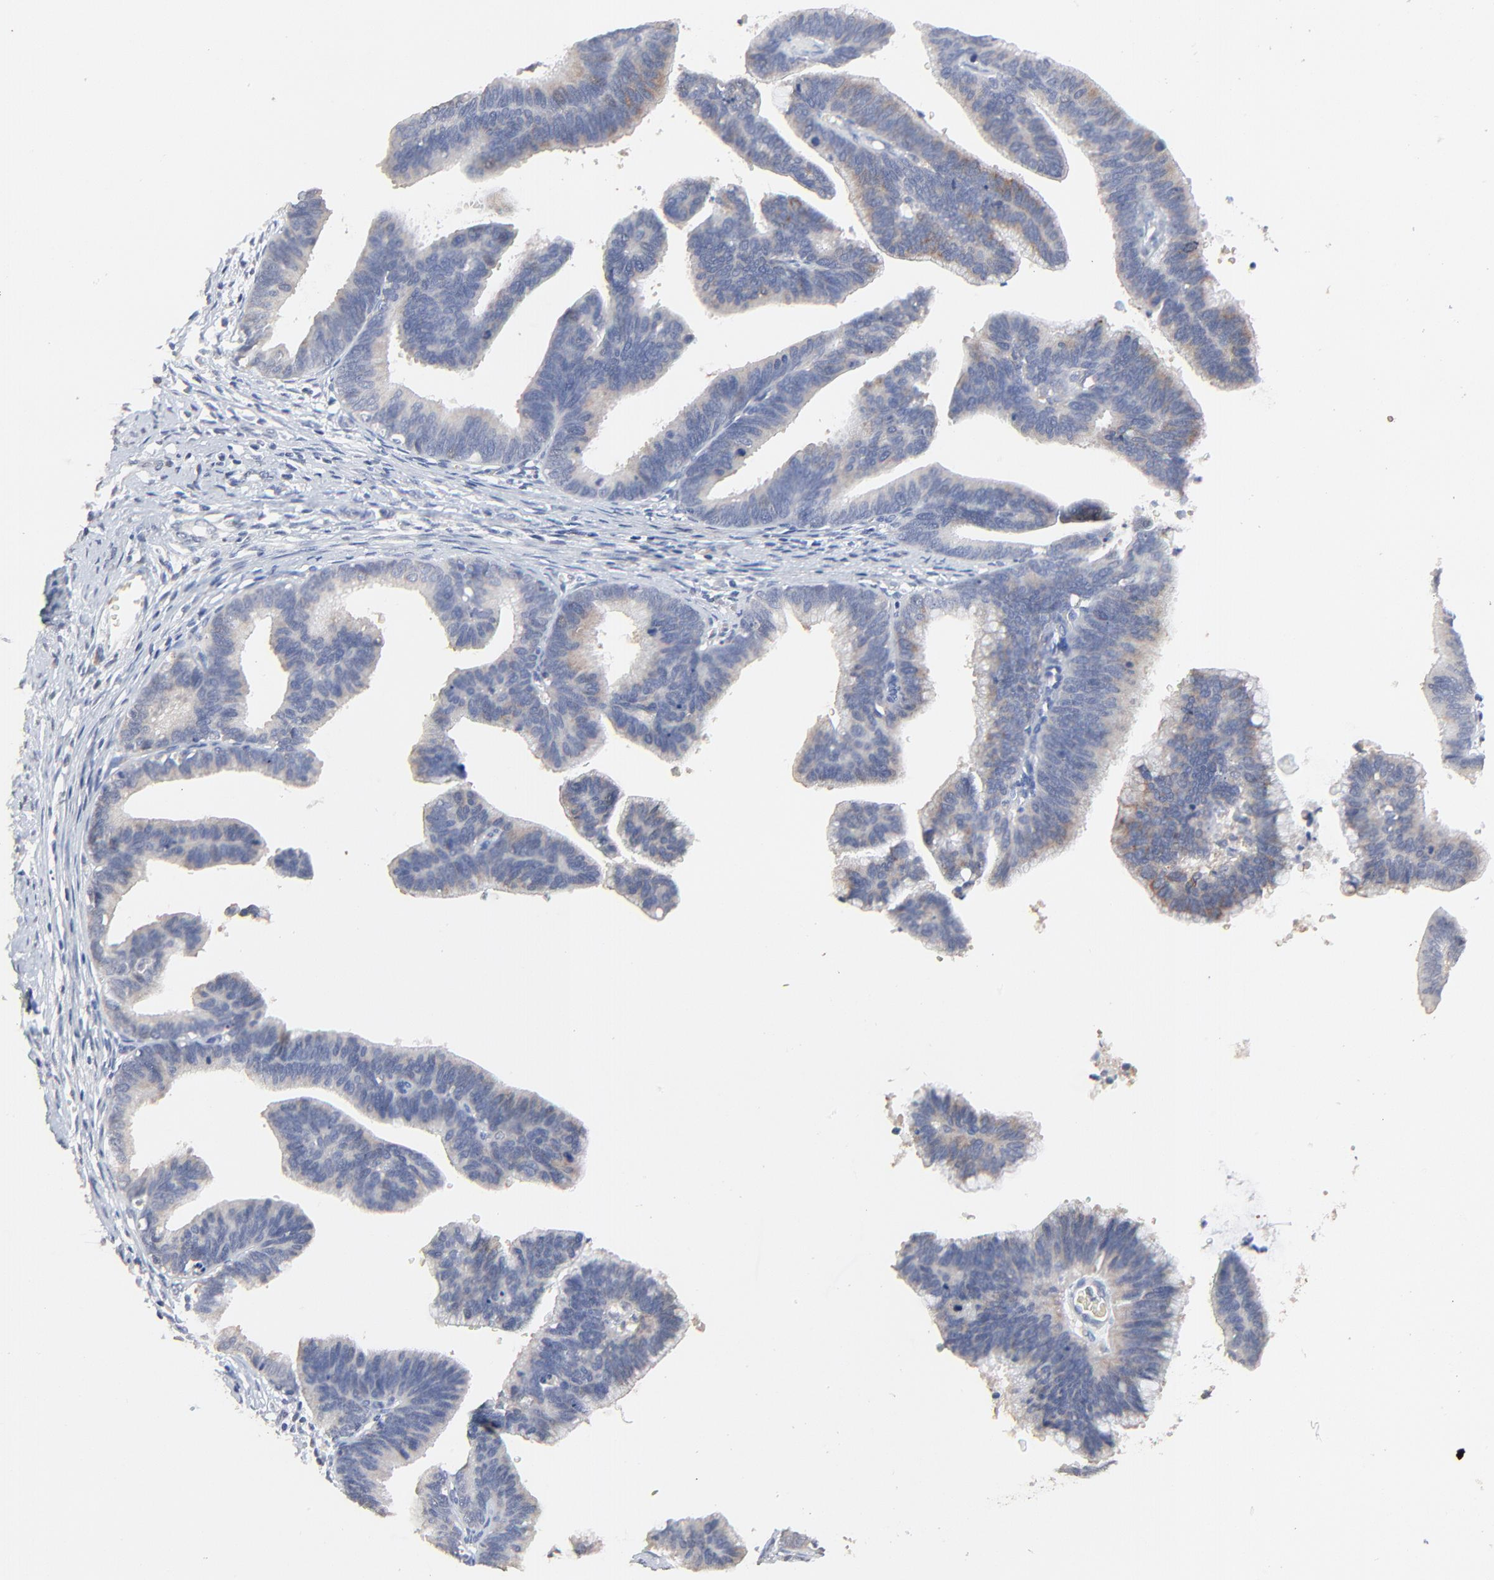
{"staining": {"intensity": "weak", "quantity": ">75%", "location": "cytoplasmic/membranous"}, "tissue": "cervical cancer", "cell_type": "Tumor cells", "image_type": "cancer", "snomed": [{"axis": "morphology", "description": "Adenocarcinoma, NOS"}, {"axis": "topography", "description": "Cervix"}], "caption": "Immunohistochemical staining of adenocarcinoma (cervical) exhibits weak cytoplasmic/membranous protein staining in about >75% of tumor cells. The staining was performed using DAB (3,3'-diaminobenzidine) to visualize the protein expression in brown, while the nuclei were stained in blue with hematoxylin (Magnification: 20x).", "gene": "FANCB", "patient": {"sex": "female", "age": 47}}